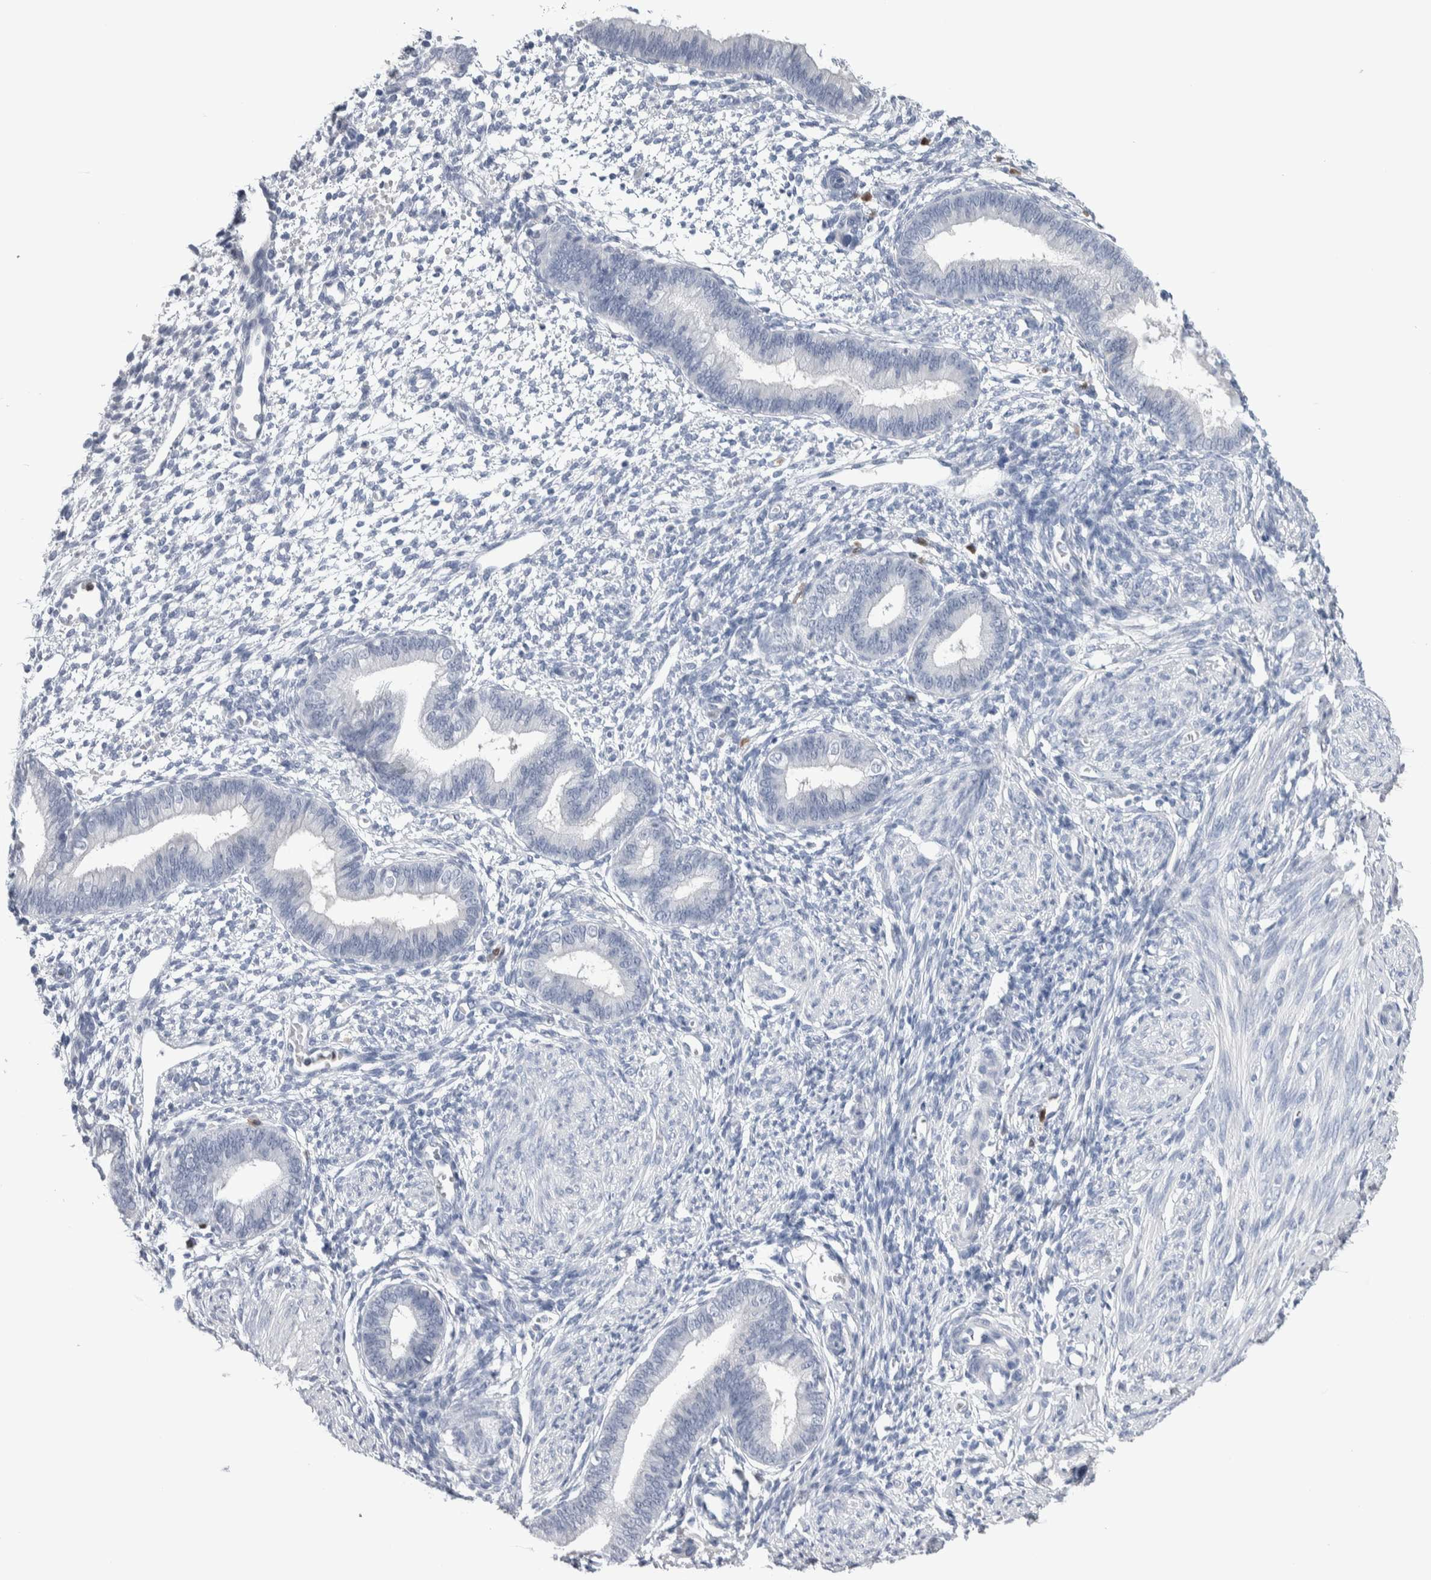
{"staining": {"intensity": "negative", "quantity": "none", "location": "none"}, "tissue": "endometrium", "cell_type": "Cells in endometrial stroma", "image_type": "normal", "snomed": [{"axis": "morphology", "description": "Normal tissue, NOS"}, {"axis": "topography", "description": "Endometrium"}], "caption": "Human endometrium stained for a protein using IHC demonstrates no staining in cells in endometrial stroma.", "gene": "LURAP1L", "patient": {"sex": "female", "age": 46}}